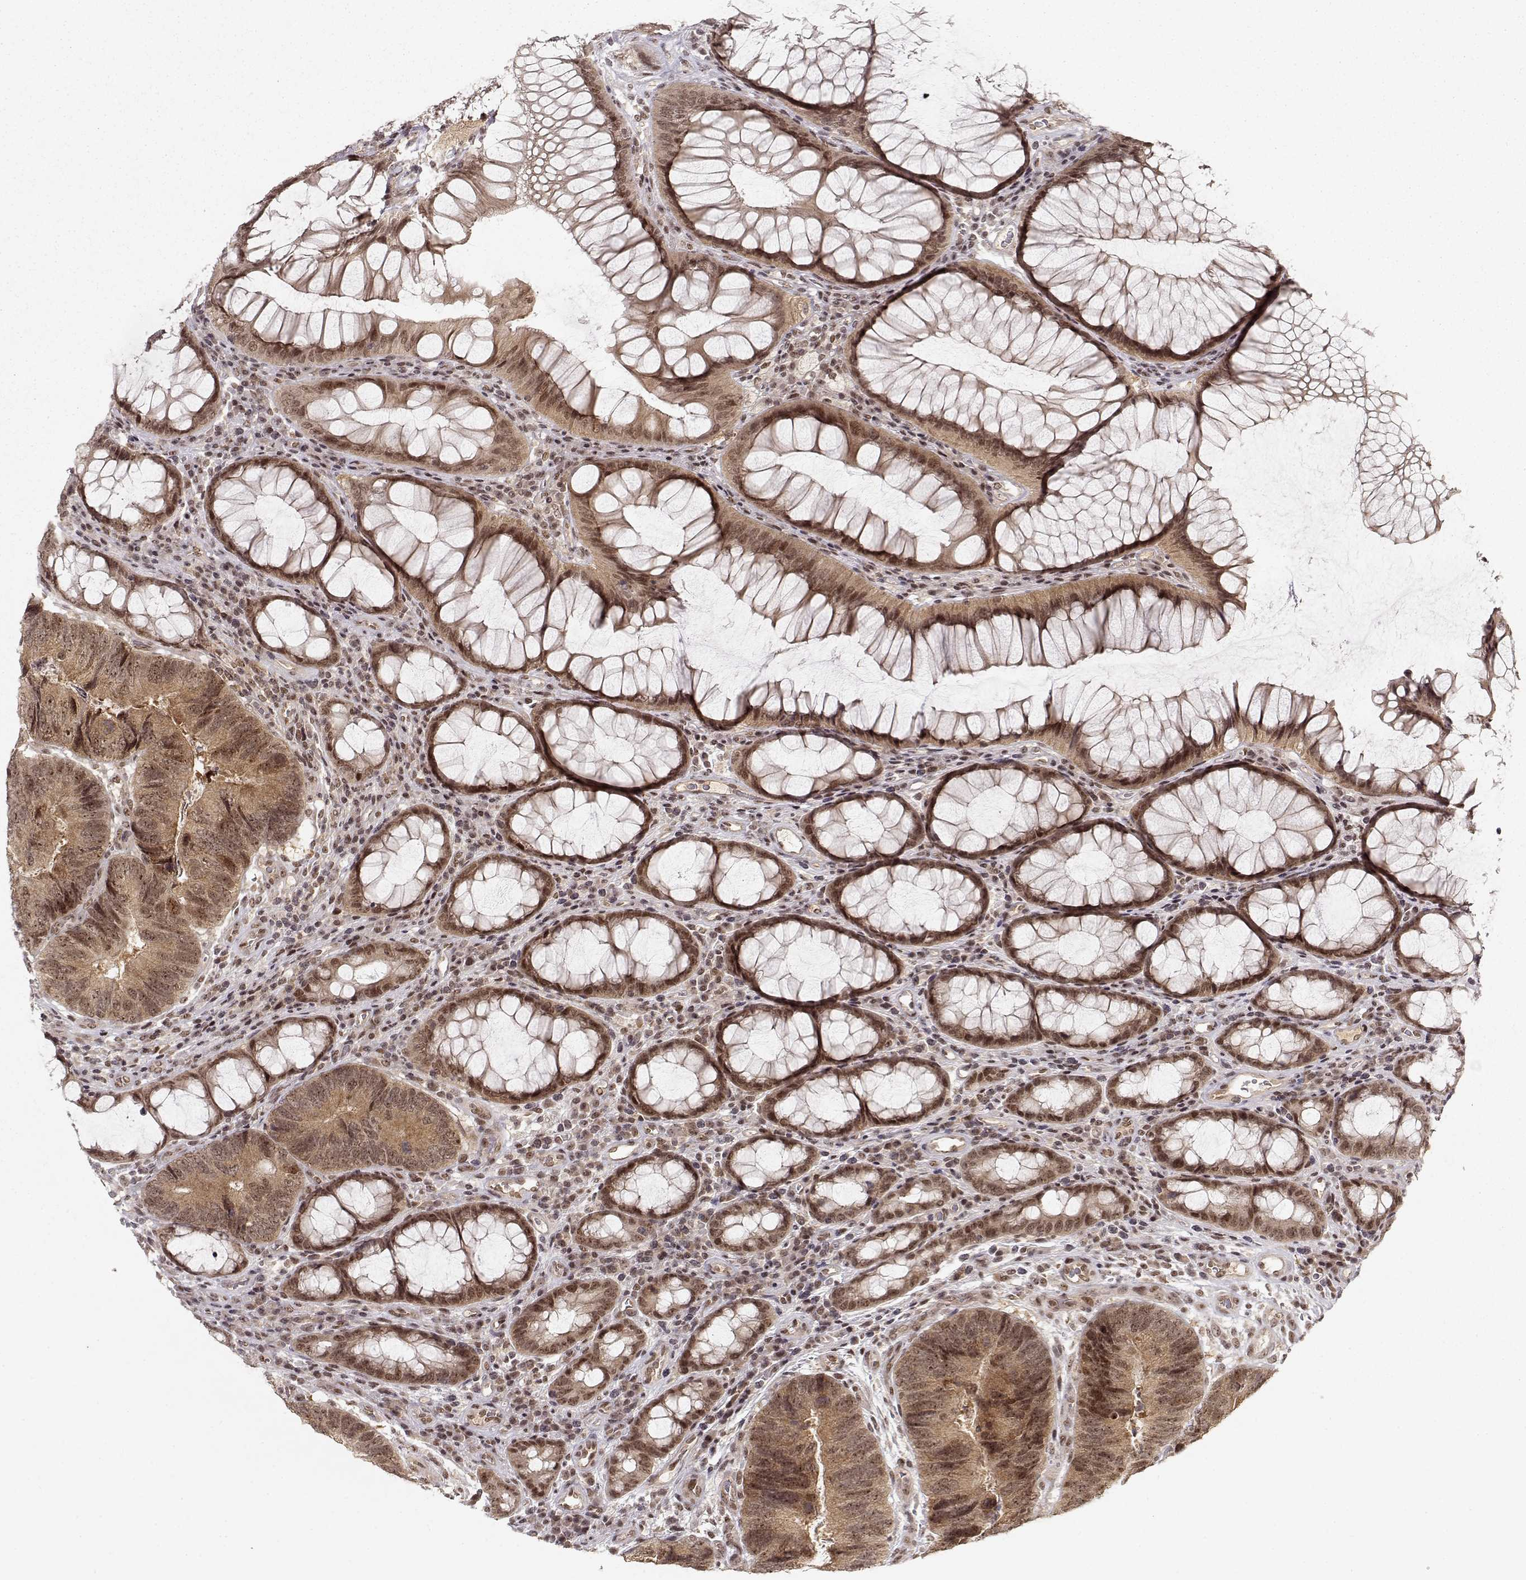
{"staining": {"intensity": "moderate", "quantity": ">75%", "location": "cytoplasmic/membranous,nuclear"}, "tissue": "colorectal cancer", "cell_type": "Tumor cells", "image_type": "cancer", "snomed": [{"axis": "morphology", "description": "Adenocarcinoma, NOS"}, {"axis": "topography", "description": "Colon"}], "caption": "This photomicrograph demonstrates adenocarcinoma (colorectal) stained with IHC to label a protein in brown. The cytoplasmic/membranous and nuclear of tumor cells show moderate positivity for the protein. Nuclei are counter-stained blue.", "gene": "CSNK2A1", "patient": {"sex": "female", "age": 67}}